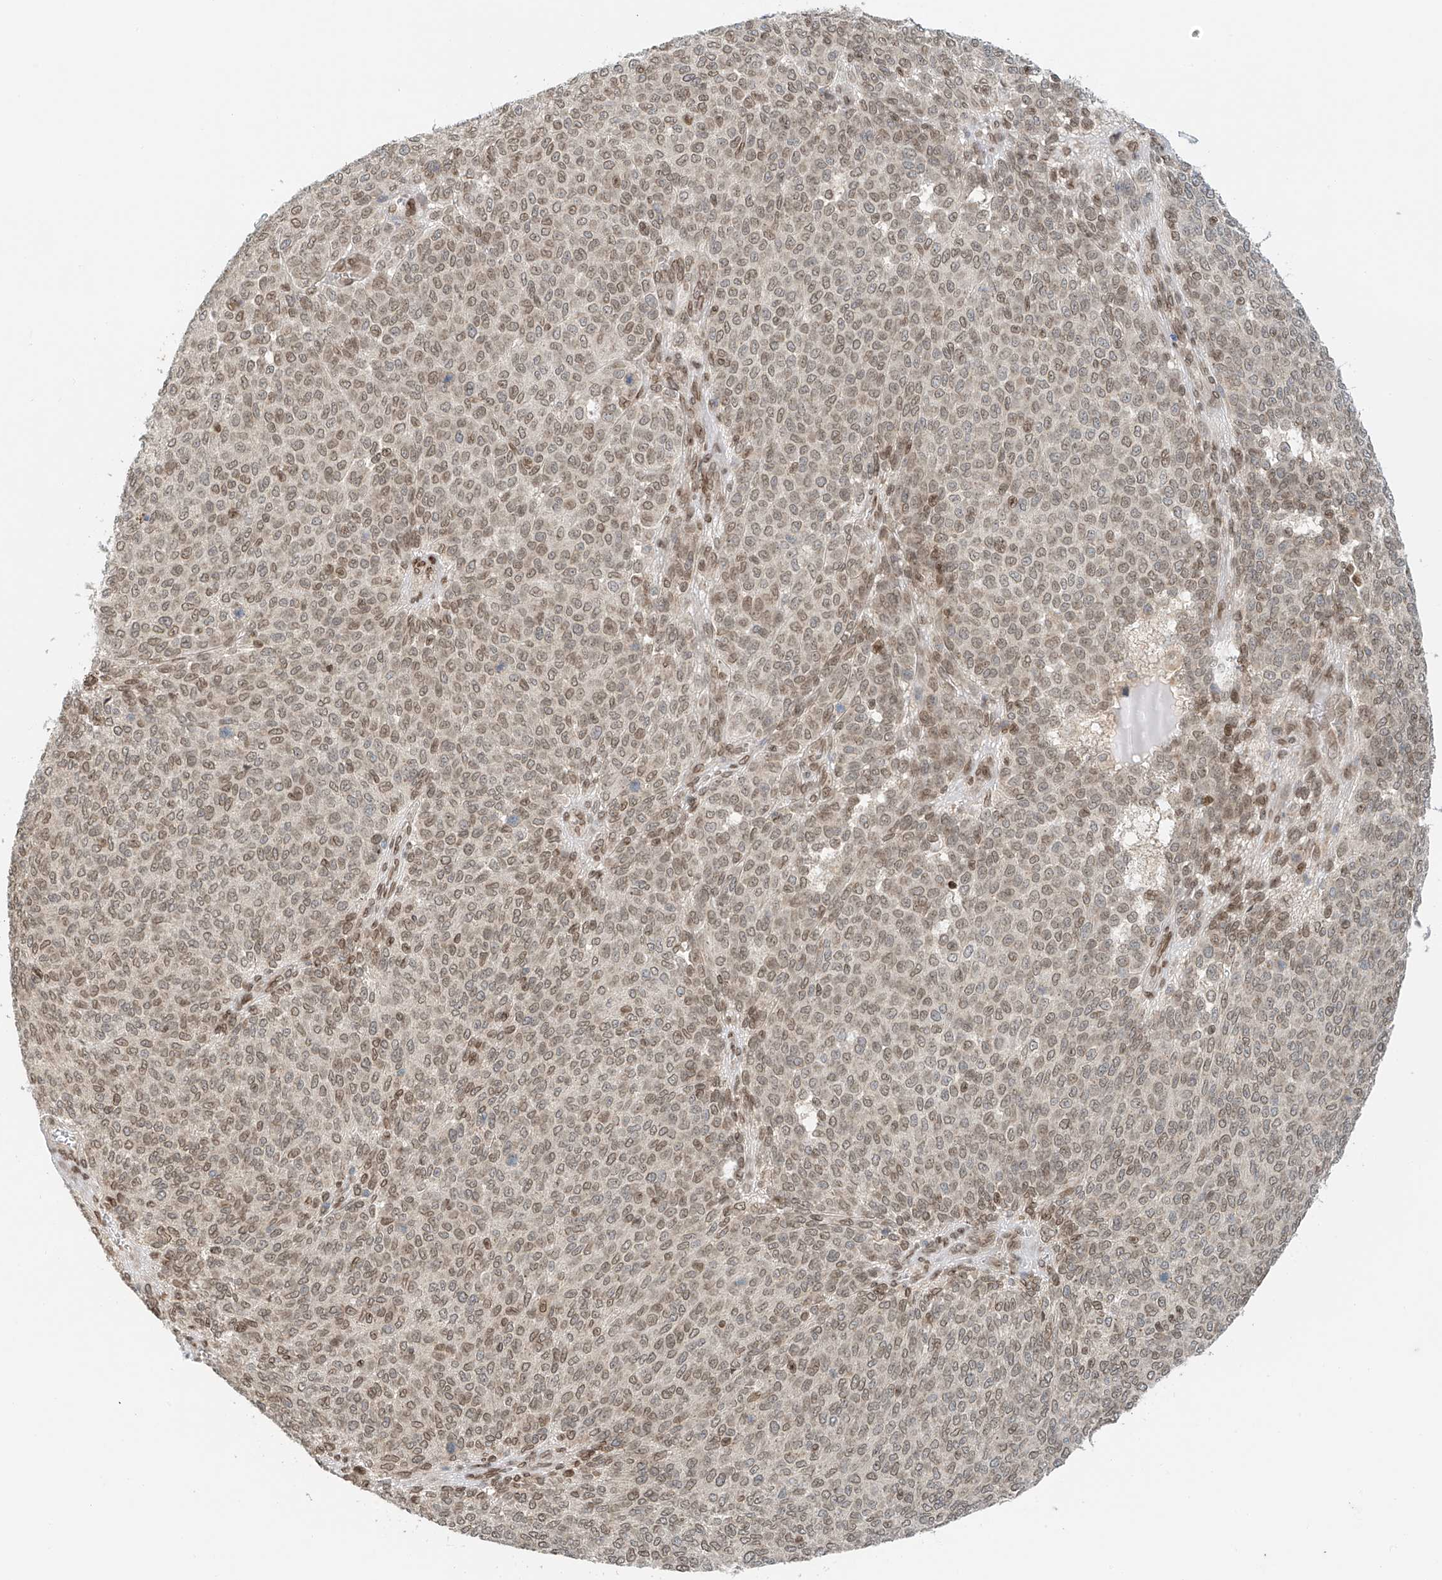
{"staining": {"intensity": "moderate", "quantity": ">75%", "location": "cytoplasmic/membranous,nuclear"}, "tissue": "melanoma", "cell_type": "Tumor cells", "image_type": "cancer", "snomed": [{"axis": "morphology", "description": "Malignant melanoma, NOS"}, {"axis": "topography", "description": "Skin"}], "caption": "Melanoma stained with IHC demonstrates moderate cytoplasmic/membranous and nuclear expression in approximately >75% of tumor cells. The protein of interest is shown in brown color, while the nuclei are stained blue.", "gene": "STARD9", "patient": {"sex": "male", "age": 49}}